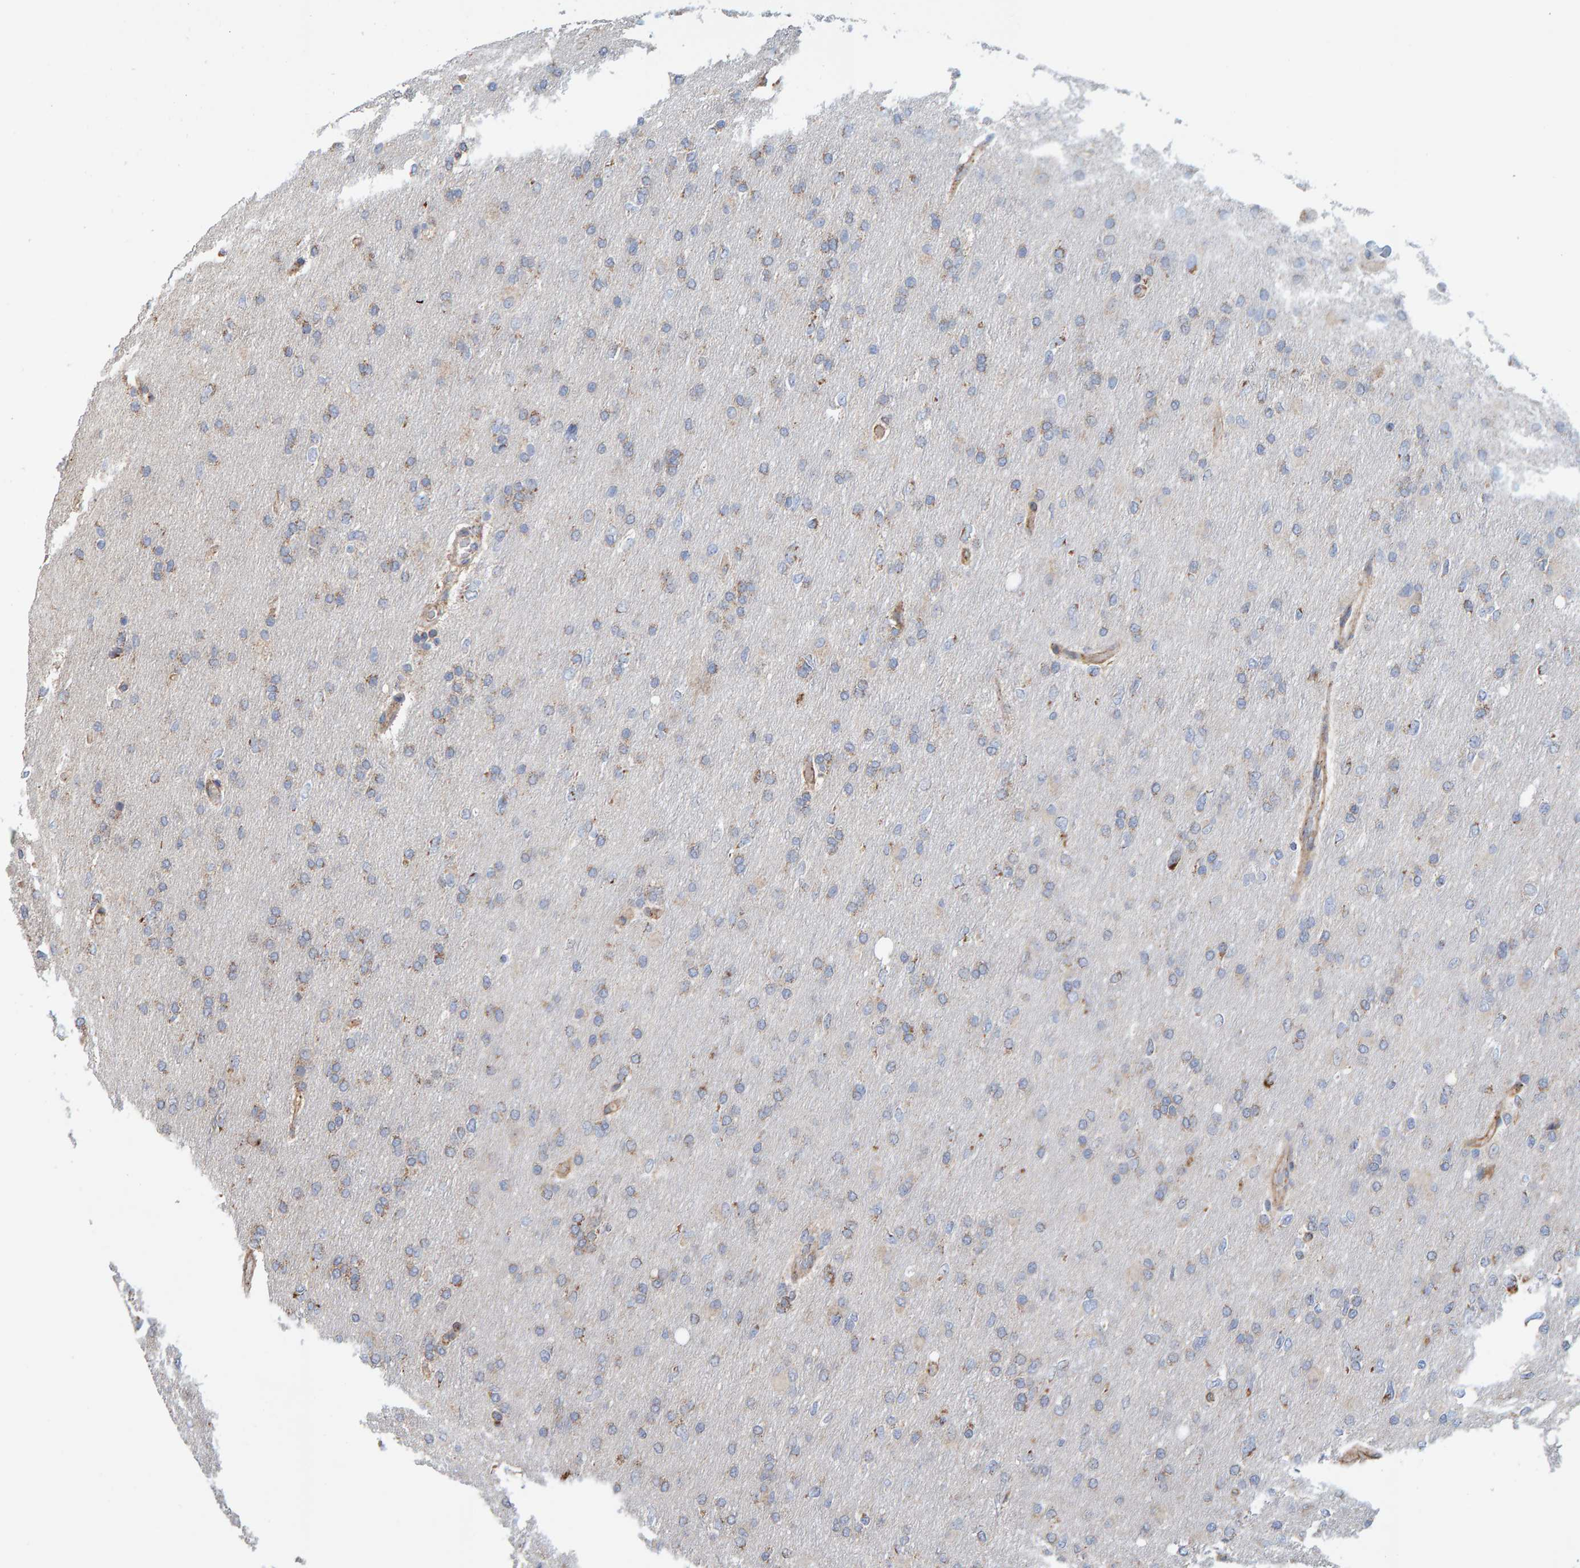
{"staining": {"intensity": "weak", "quantity": "25%-75%", "location": "cytoplasmic/membranous"}, "tissue": "glioma", "cell_type": "Tumor cells", "image_type": "cancer", "snomed": [{"axis": "morphology", "description": "Glioma, malignant, High grade"}, {"axis": "topography", "description": "Cerebral cortex"}], "caption": "Protein staining by IHC demonstrates weak cytoplasmic/membranous expression in approximately 25%-75% of tumor cells in malignant glioma (high-grade). (Brightfield microscopy of DAB IHC at high magnification).", "gene": "MRPL45", "patient": {"sex": "female", "age": 36}}